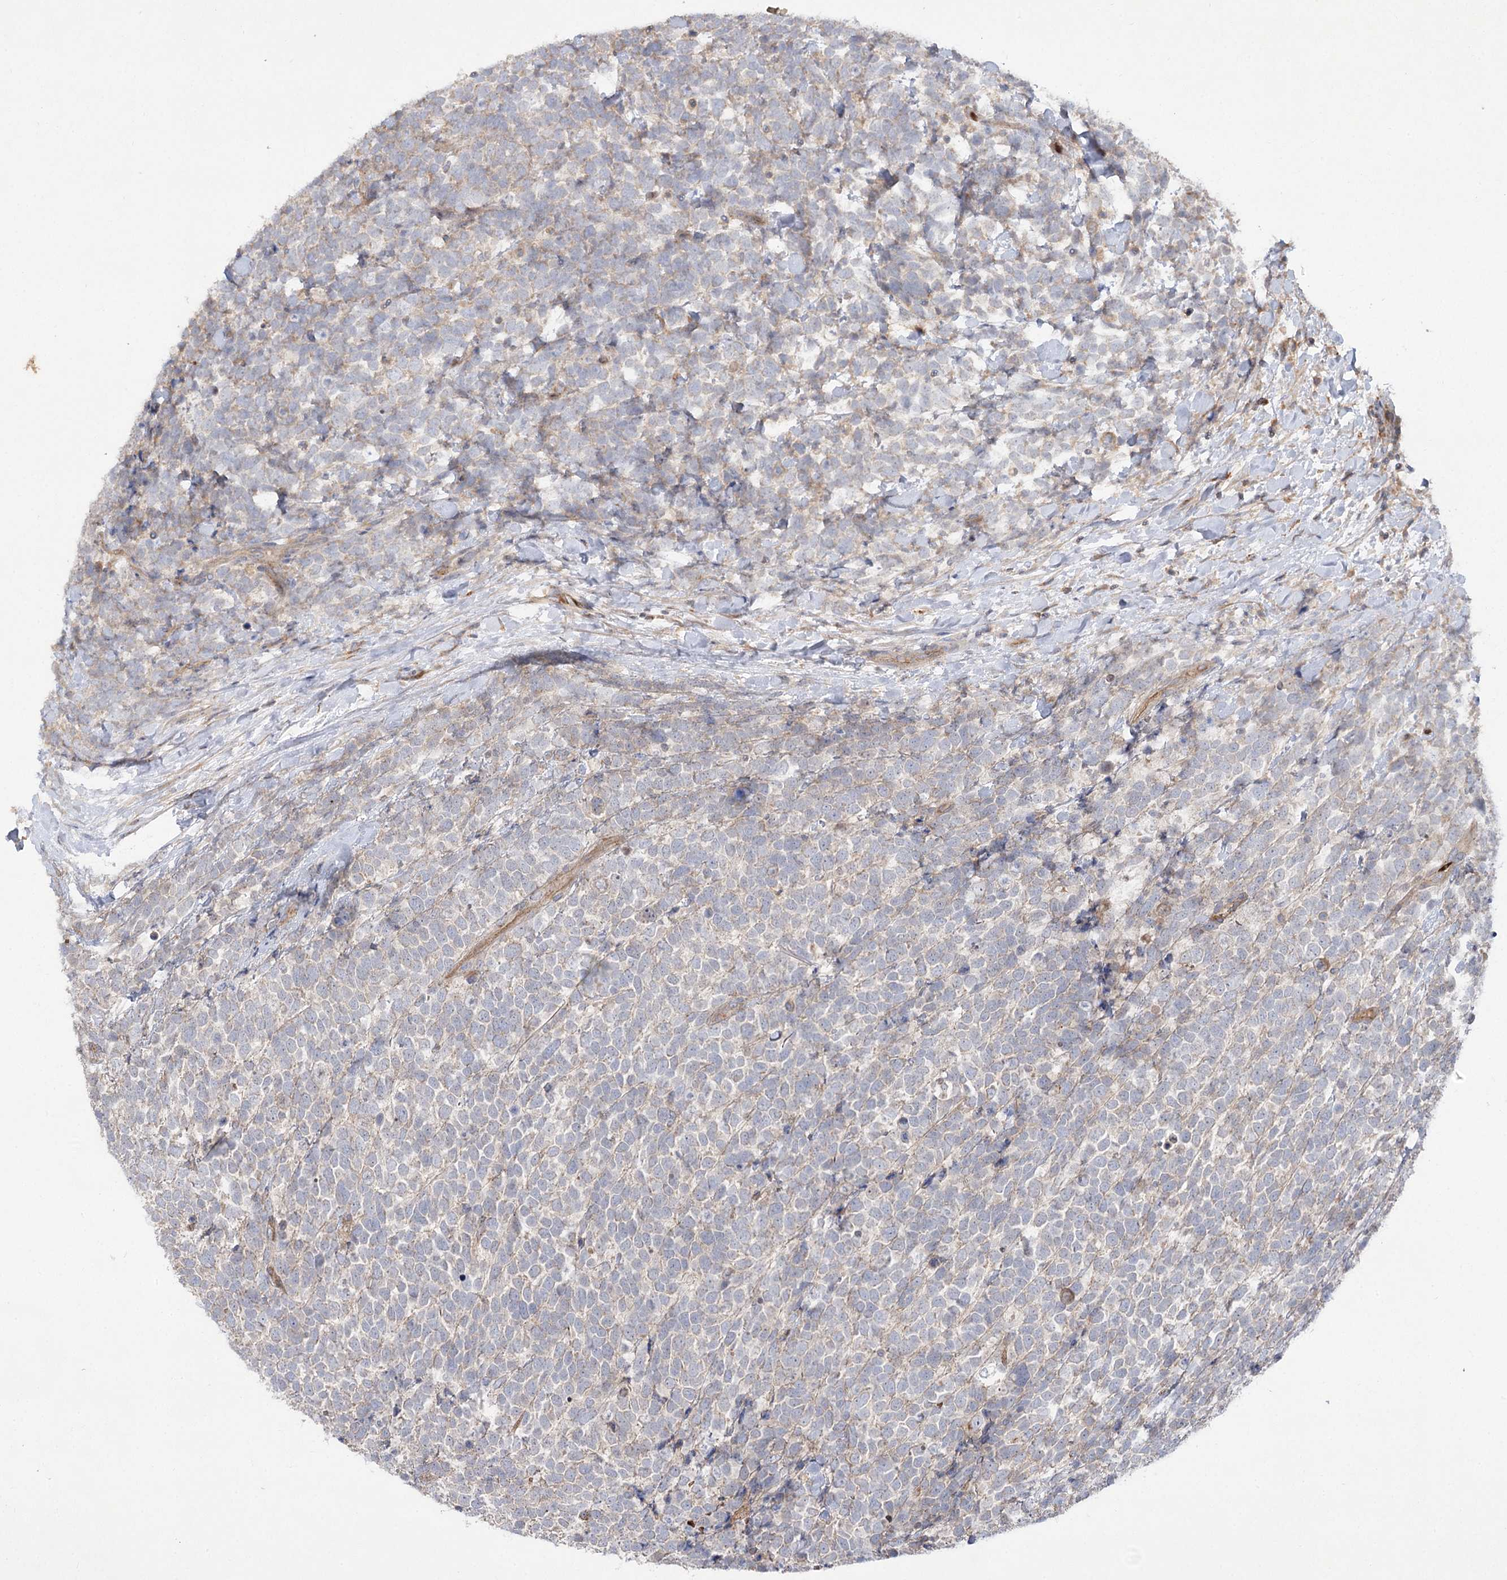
{"staining": {"intensity": "weak", "quantity": "<25%", "location": "cytoplasmic/membranous"}, "tissue": "urothelial cancer", "cell_type": "Tumor cells", "image_type": "cancer", "snomed": [{"axis": "morphology", "description": "Urothelial carcinoma, High grade"}, {"axis": "topography", "description": "Urinary bladder"}], "caption": "IHC histopathology image of urothelial cancer stained for a protein (brown), which displays no staining in tumor cells.", "gene": "KIAA0825", "patient": {"sex": "female", "age": 82}}